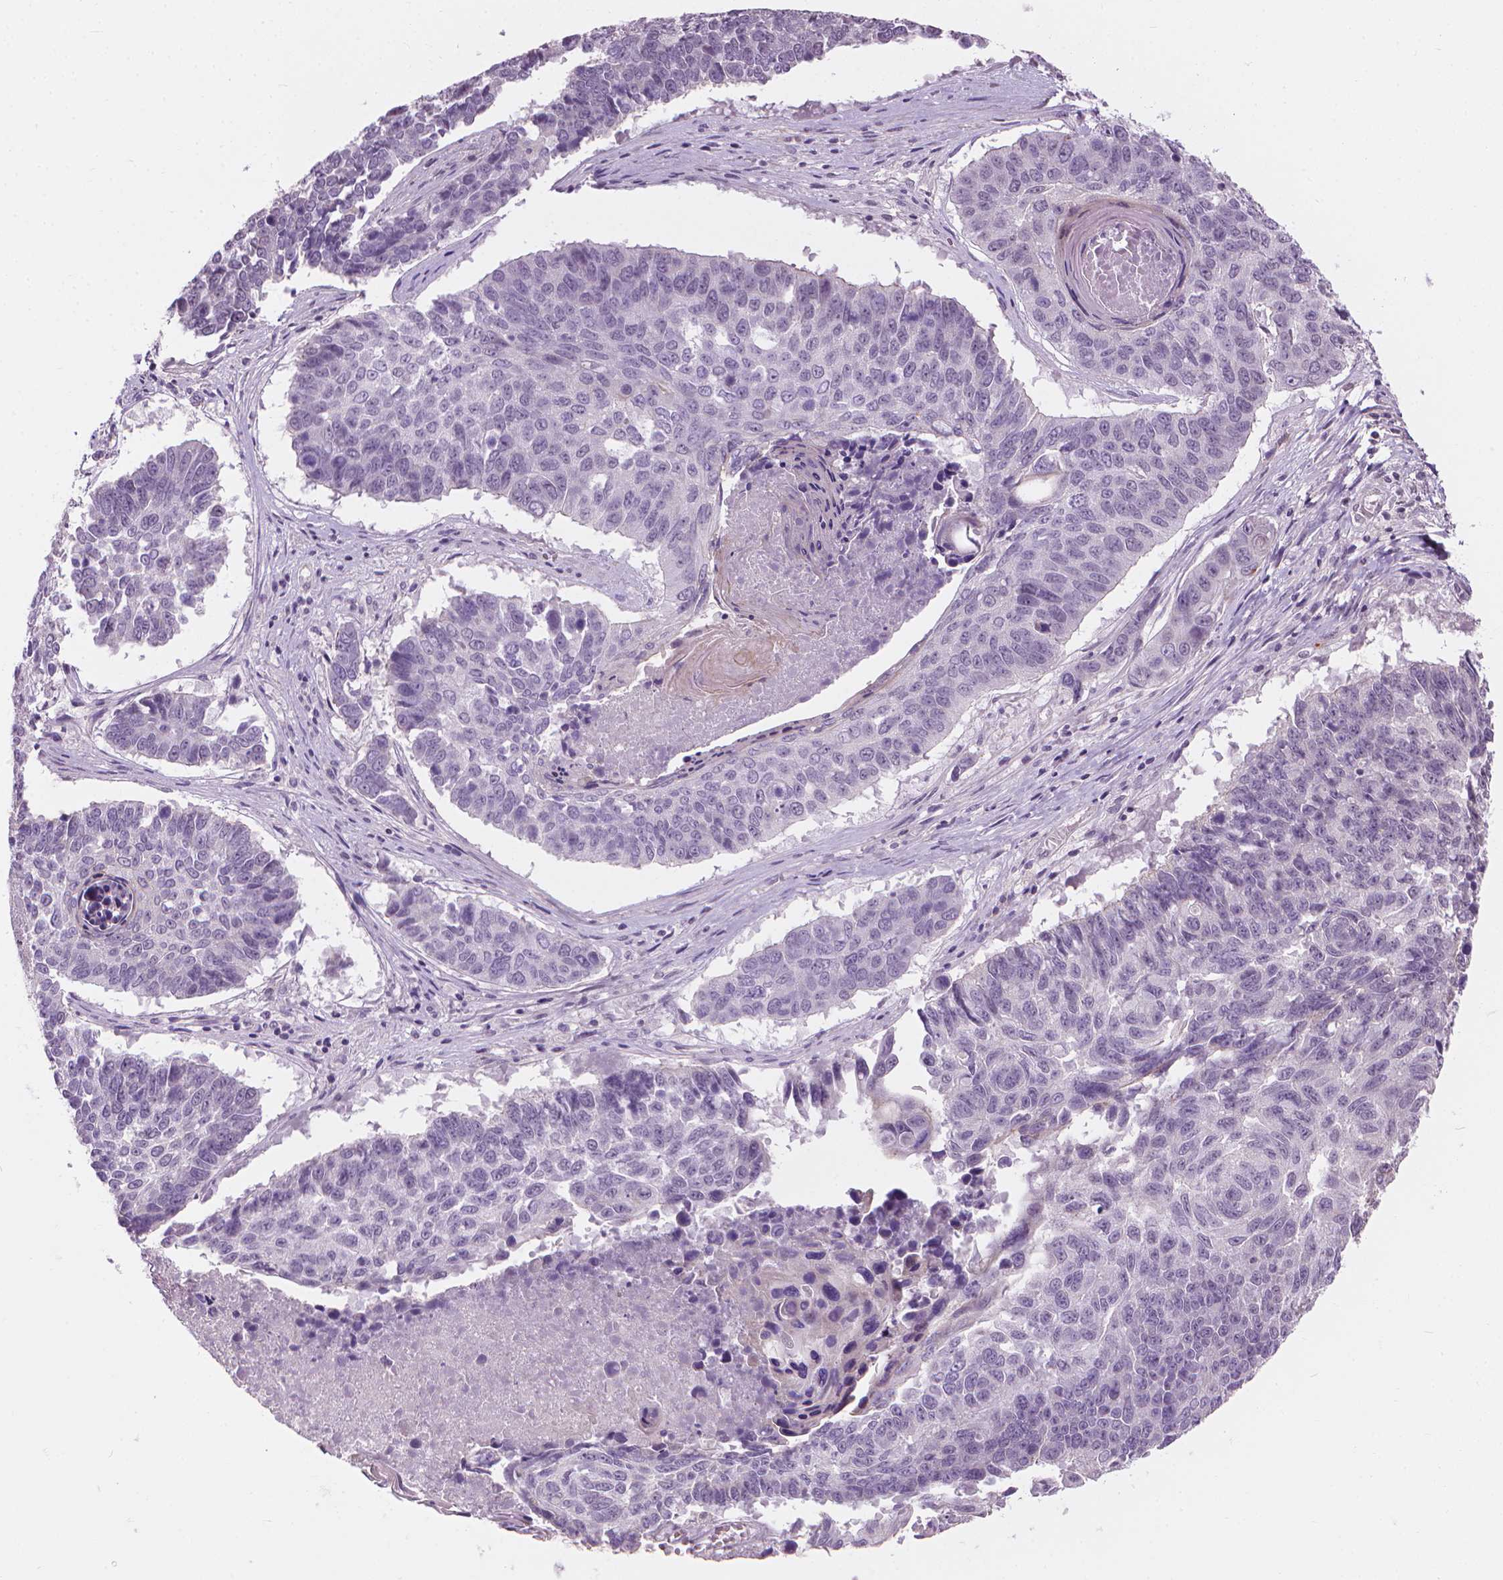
{"staining": {"intensity": "negative", "quantity": "none", "location": "none"}, "tissue": "lung cancer", "cell_type": "Tumor cells", "image_type": "cancer", "snomed": [{"axis": "morphology", "description": "Squamous cell carcinoma, NOS"}, {"axis": "topography", "description": "Lung"}], "caption": "Tumor cells are negative for protein expression in human lung squamous cell carcinoma. (Brightfield microscopy of DAB (3,3'-diaminobenzidine) immunohistochemistry (IHC) at high magnification).", "gene": "SAXO2", "patient": {"sex": "male", "age": 73}}